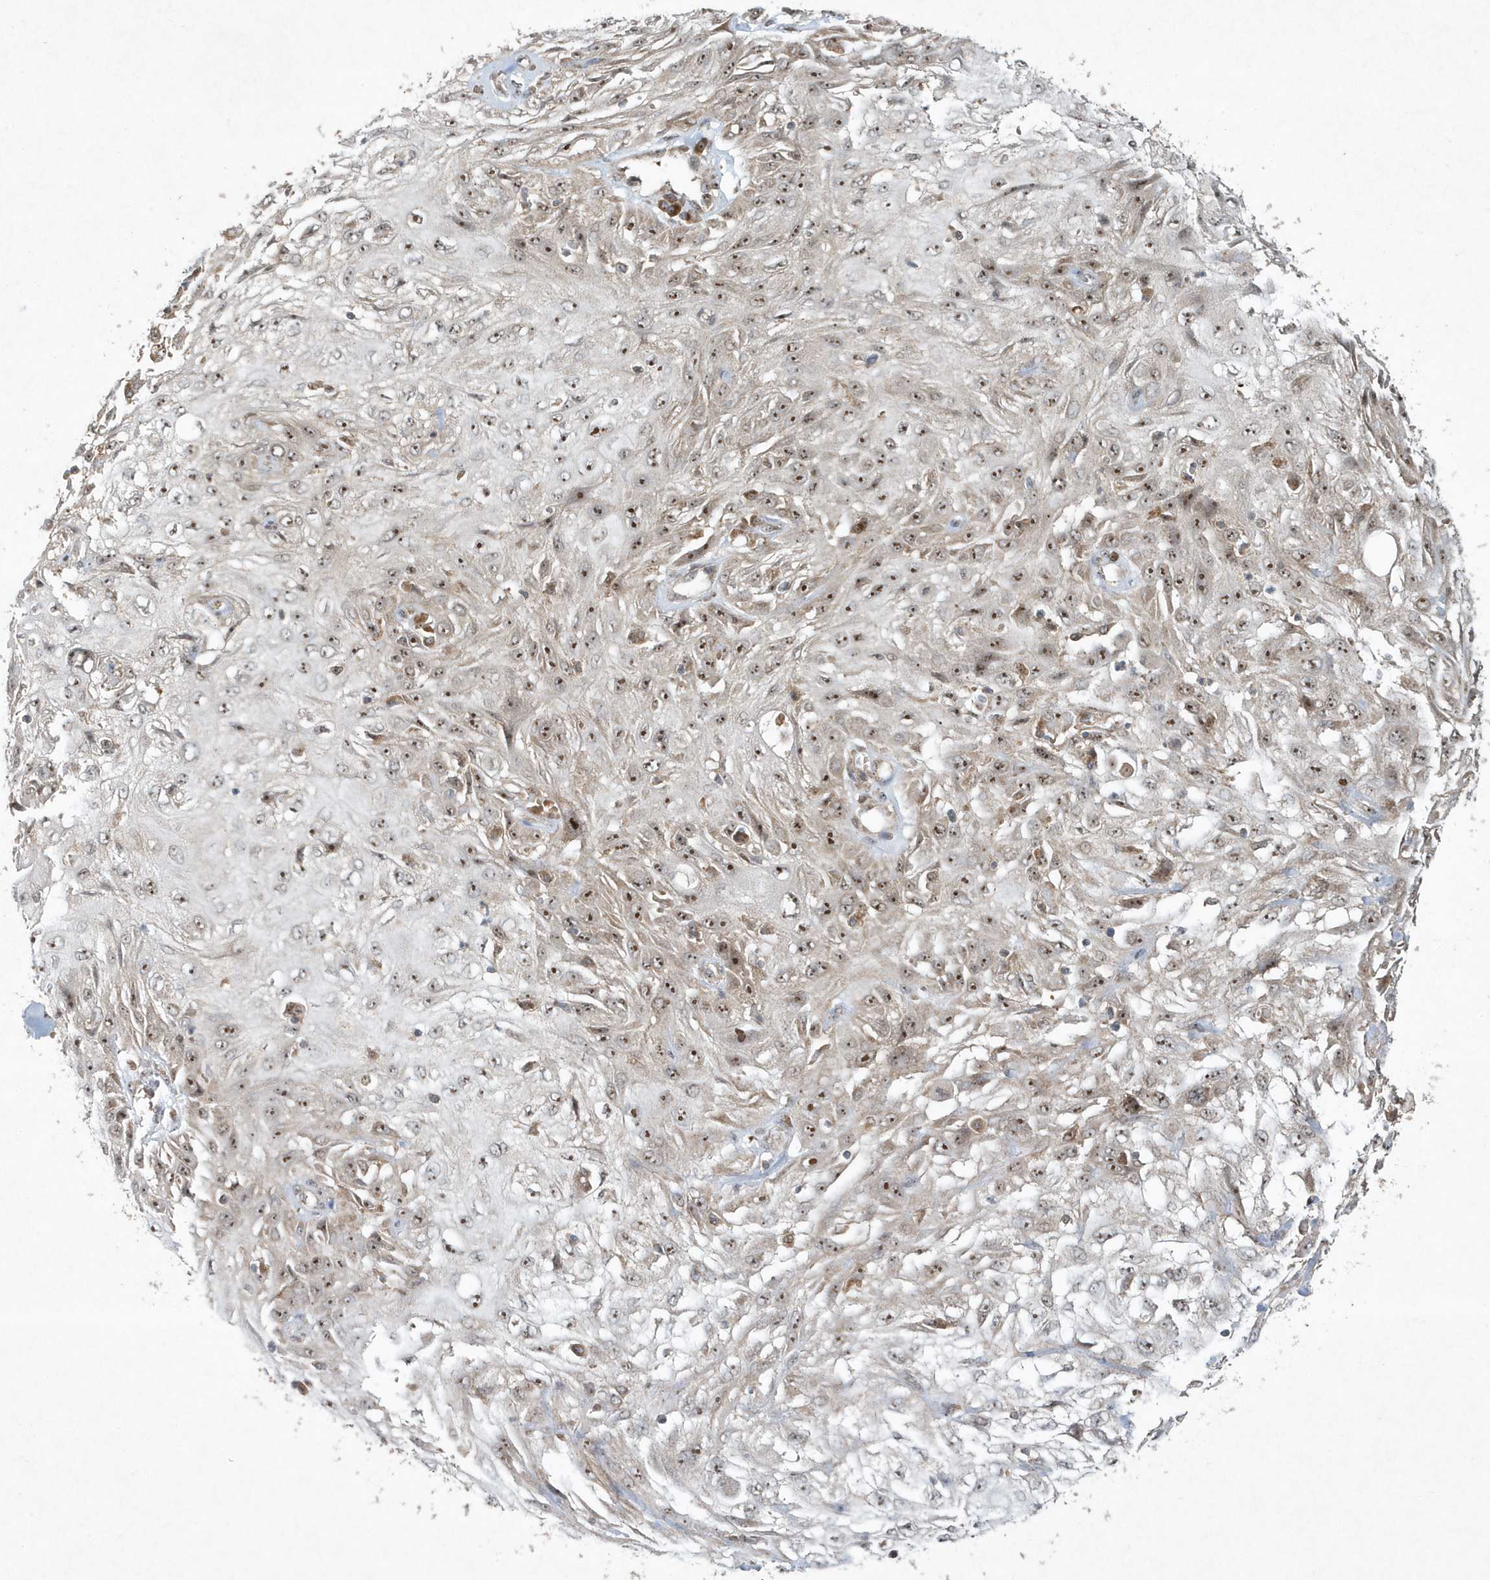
{"staining": {"intensity": "strong", "quantity": "25%-75%", "location": "nuclear"}, "tissue": "skin cancer", "cell_type": "Tumor cells", "image_type": "cancer", "snomed": [{"axis": "morphology", "description": "Squamous cell carcinoma, NOS"}, {"axis": "topography", "description": "Skin"}], "caption": "A high-resolution image shows immunohistochemistry (IHC) staining of skin squamous cell carcinoma, which exhibits strong nuclear staining in about 25%-75% of tumor cells. The protein is stained brown, and the nuclei are stained in blue (DAB (3,3'-diaminobenzidine) IHC with brightfield microscopy, high magnification).", "gene": "ABCB9", "patient": {"sex": "male", "age": 75}}